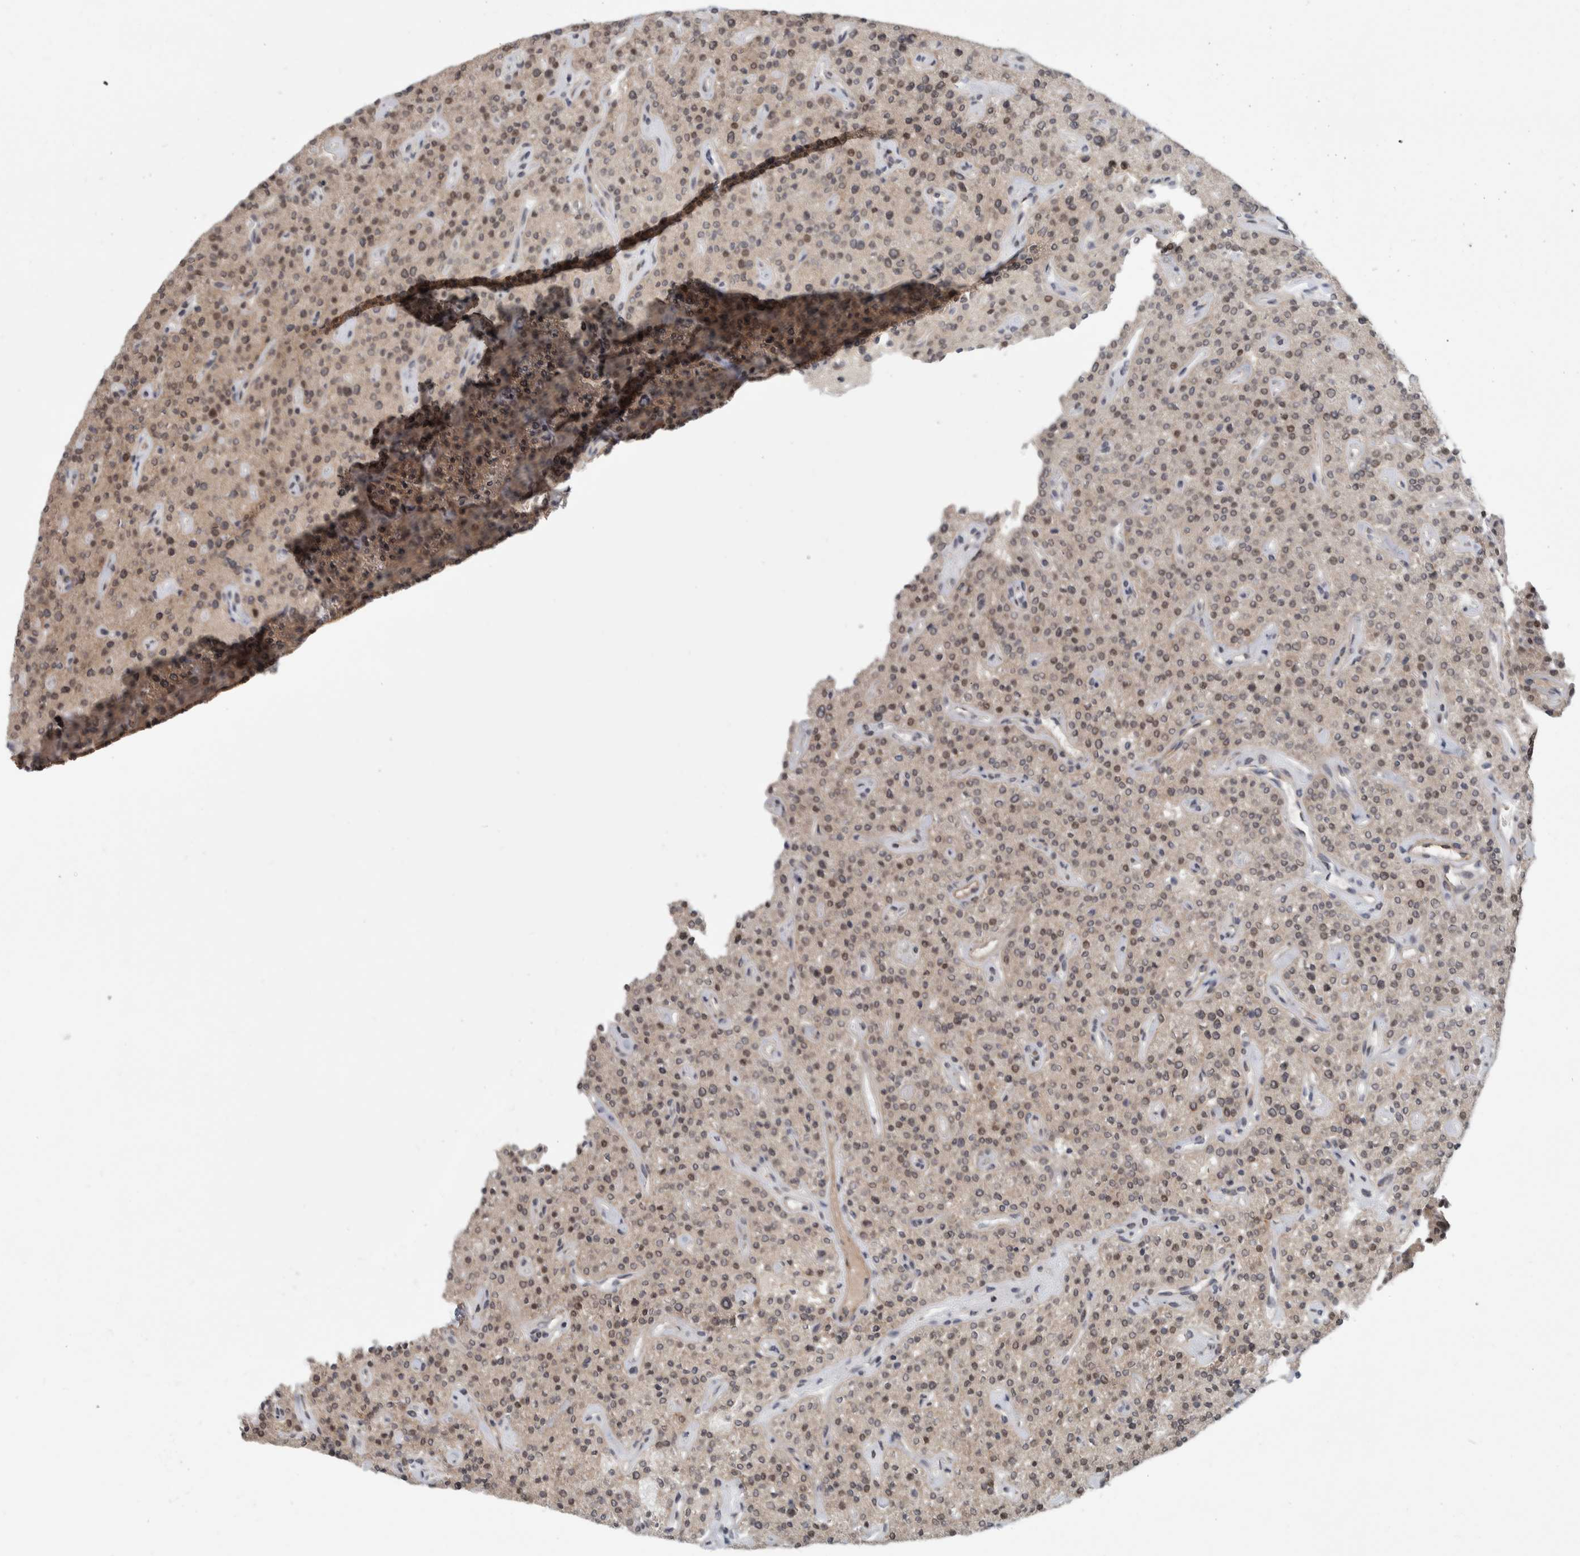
{"staining": {"intensity": "moderate", "quantity": ">75%", "location": "cytoplasmic/membranous,nuclear"}, "tissue": "parathyroid gland", "cell_type": "Glandular cells", "image_type": "normal", "snomed": [{"axis": "morphology", "description": "Normal tissue, NOS"}, {"axis": "topography", "description": "Parathyroid gland"}], "caption": "Parathyroid gland was stained to show a protein in brown. There is medium levels of moderate cytoplasmic/membranous,nuclear positivity in approximately >75% of glandular cells. The protein is shown in brown color, while the nuclei are stained blue.", "gene": "MSL1", "patient": {"sex": "male", "age": 46}}